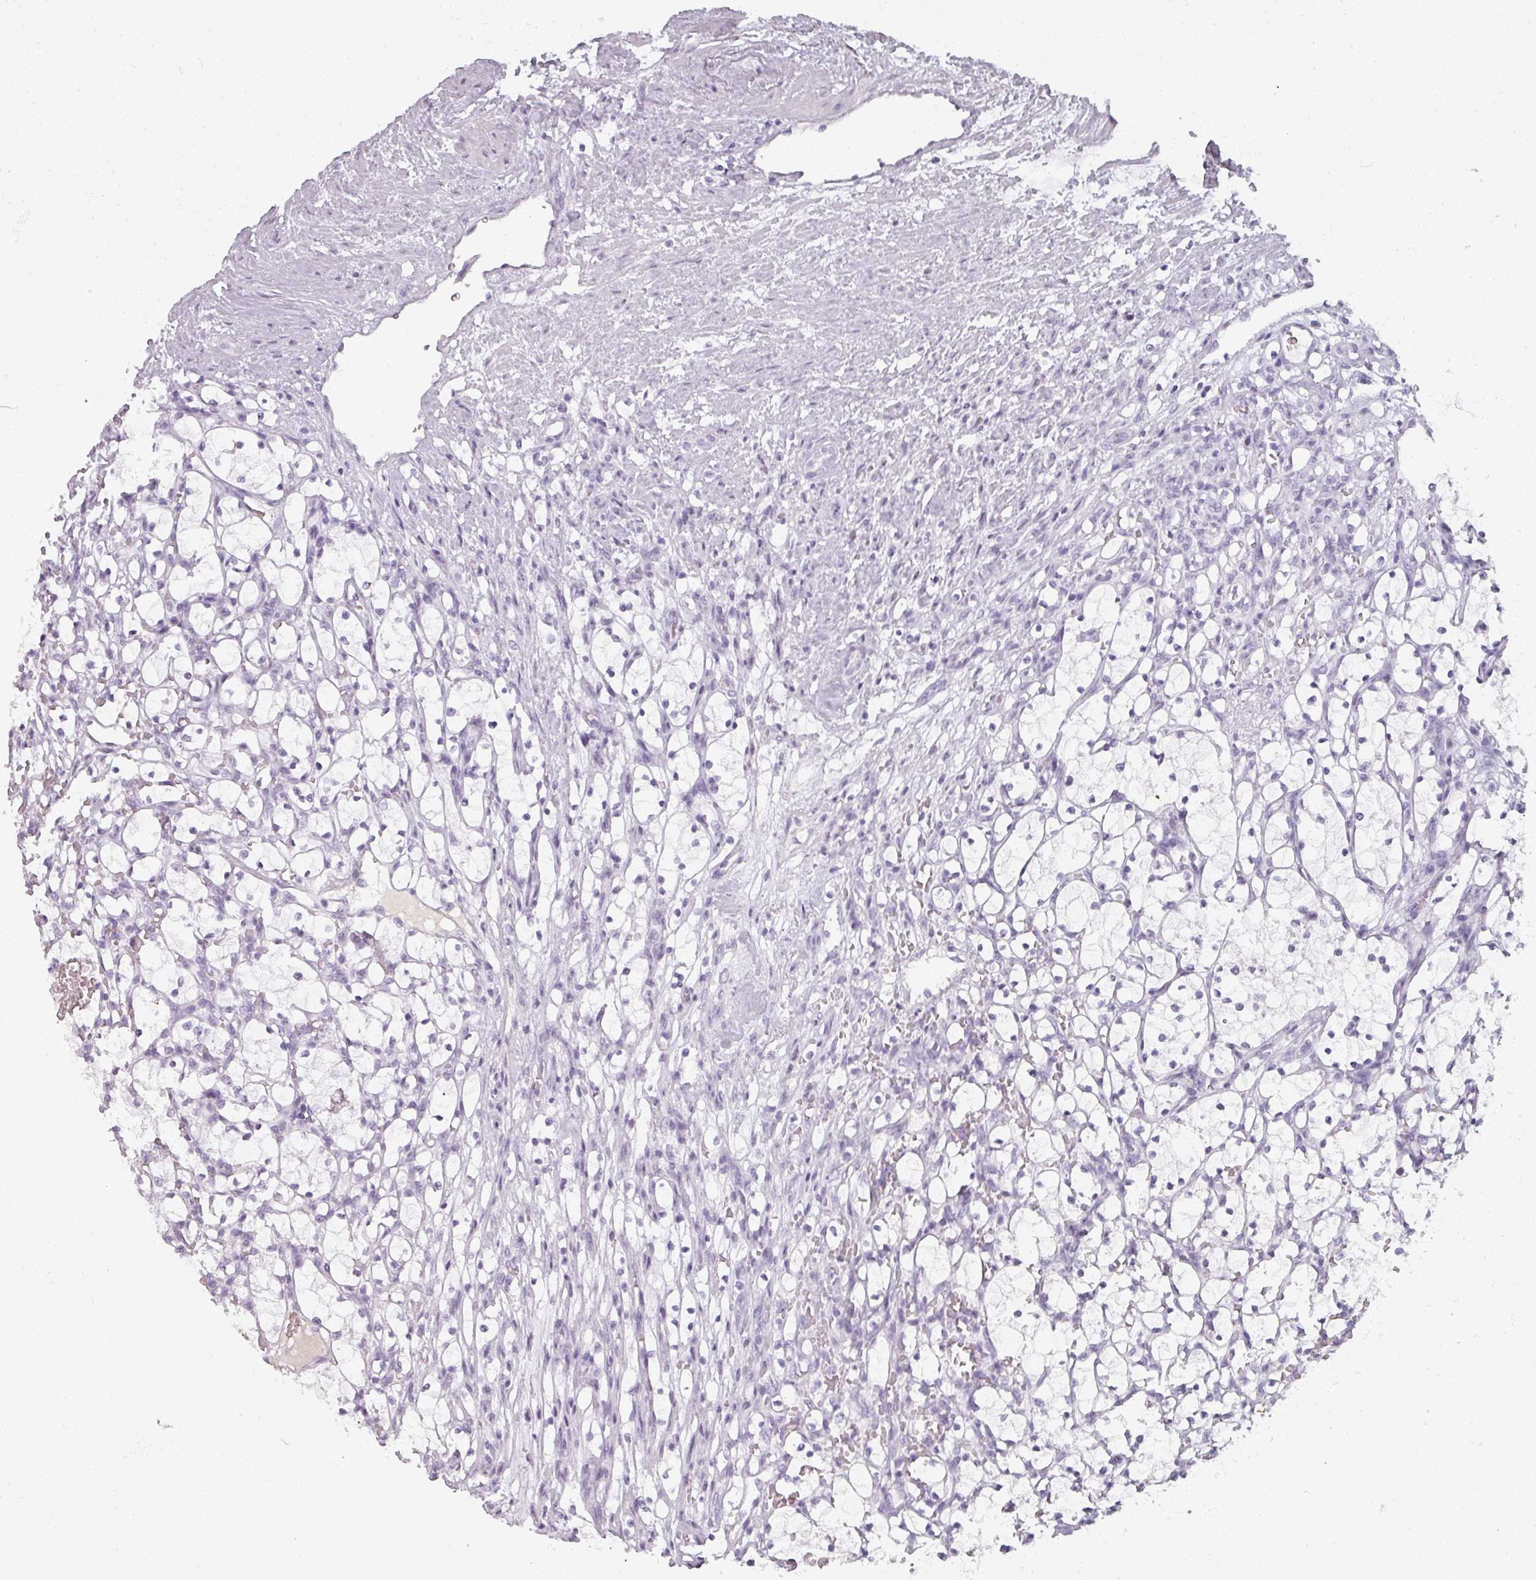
{"staining": {"intensity": "negative", "quantity": "none", "location": "none"}, "tissue": "renal cancer", "cell_type": "Tumor cells", "image_type": "cancer", "snomed": [{"axis": "morphology", "description": "Adenocarcinoma, NOS"}, {"axis": "topography", "description": "Kidney"}], "caption": "Histopathology image shows no protein positivity in tumor cells of renal cancer tissue.", "gene": "REG3G", "patient": {"sex": "female", "age": 69}}